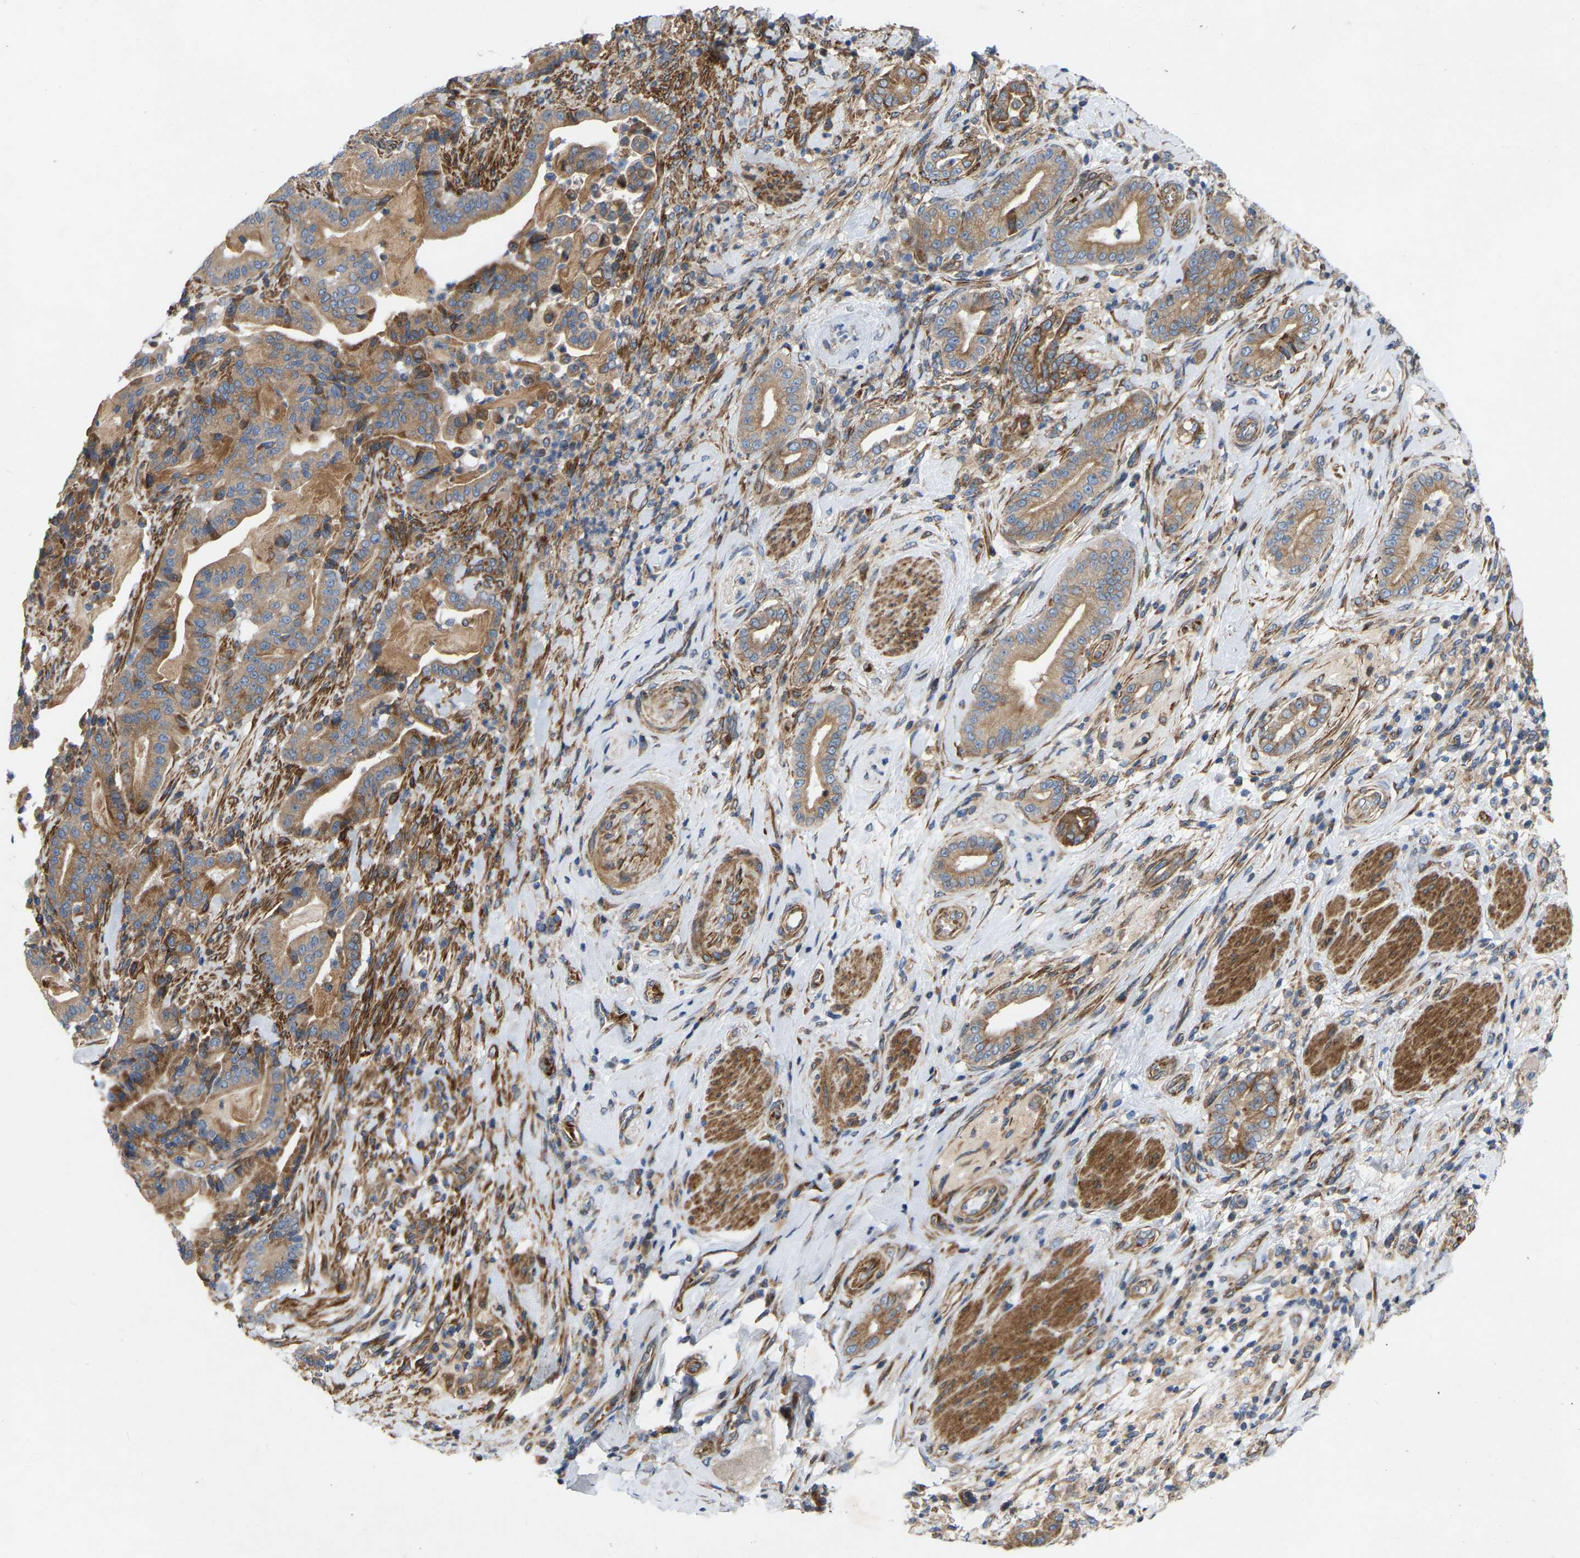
{"staining": {"intensity": "moderate", "quantity": ">75%", "location": "cytoplasmic/membranous"}, "tissue": "pancreatic cancer", "cell_type": "Tumor cells", "image_type": "cancer", "snomed": [{"axis": "morphology", "description": "Normal tissue, NOS"}, {"axis": "morphology", "description": "Adenocarcinoma, NOS"}, {"axis": "topography", "description": "Pancreas"}], "caption": "Pancreatic adenocarcinoma tissue exhibits moderate cytoplasmic/membranous staining in about >75% of tumor cells, visualized by immunohistochemistry. (DAB = brown stain, brightfield microscopy at high magnification).", "gene": "TOR1B", "patient": {"sex": "male", "age": 63}}